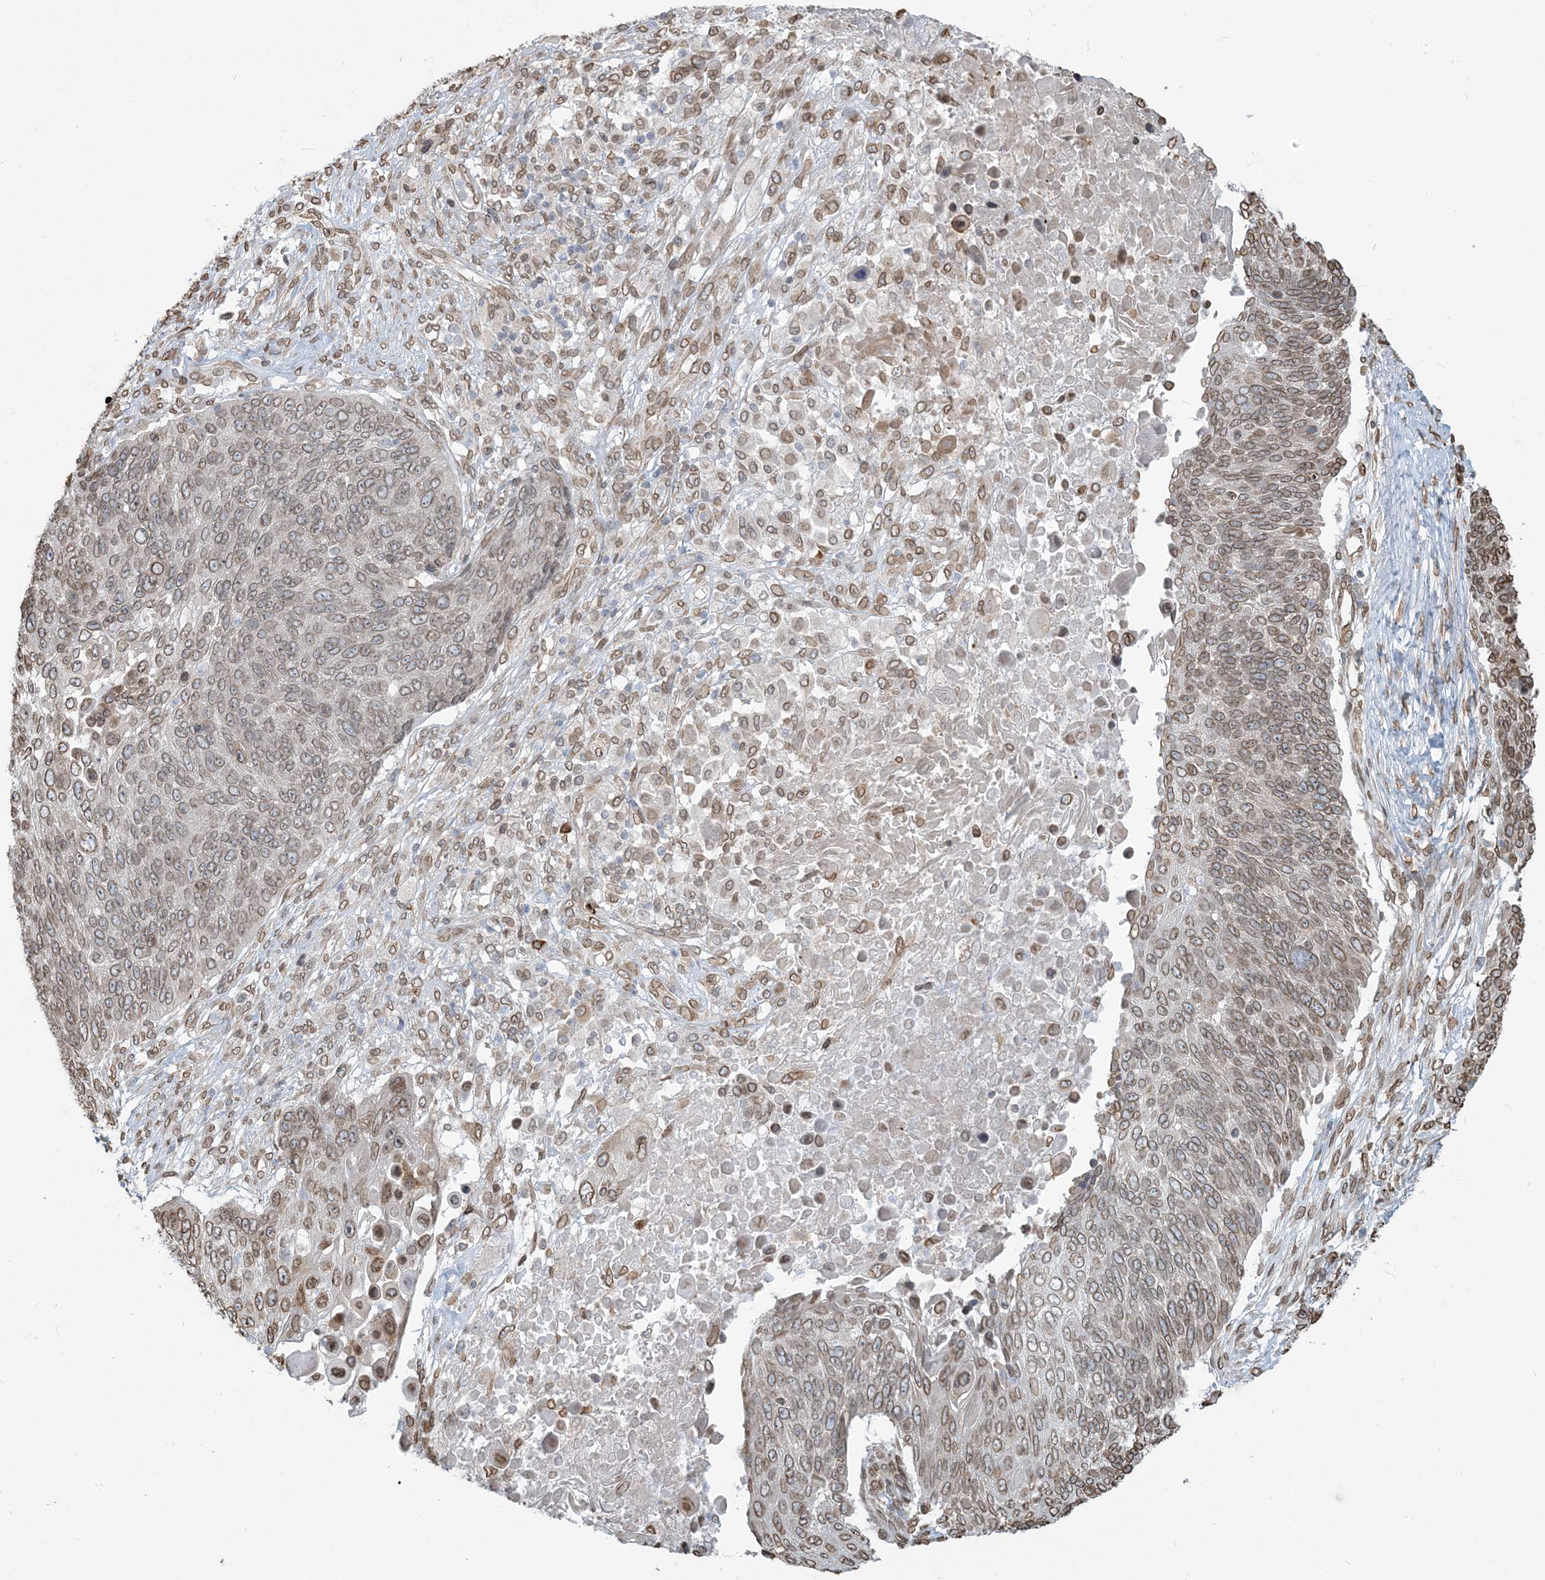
{"staining": {"intensity": "weak", "quantity": ">75%", "location": "cytoplasmic/membranous,nuclear"}, "tissue": "lung cancer", "cell_type": "Tumor cells", "image_type": "cancer", "snomed": [{"axis": "morphology", "description": "Squamous cell carcinoma, NOS"}, {"axis": "topography", "description": "Lung"}], "caption": "There is low levels of weak cytoplasmic/membranous and nuclear staining in tumor cells of lung cancer, as demonstrated by immunohistochemical staining (brown color).", "gene": "WWP1", "patient": {"sex": "male", "age": 66}}